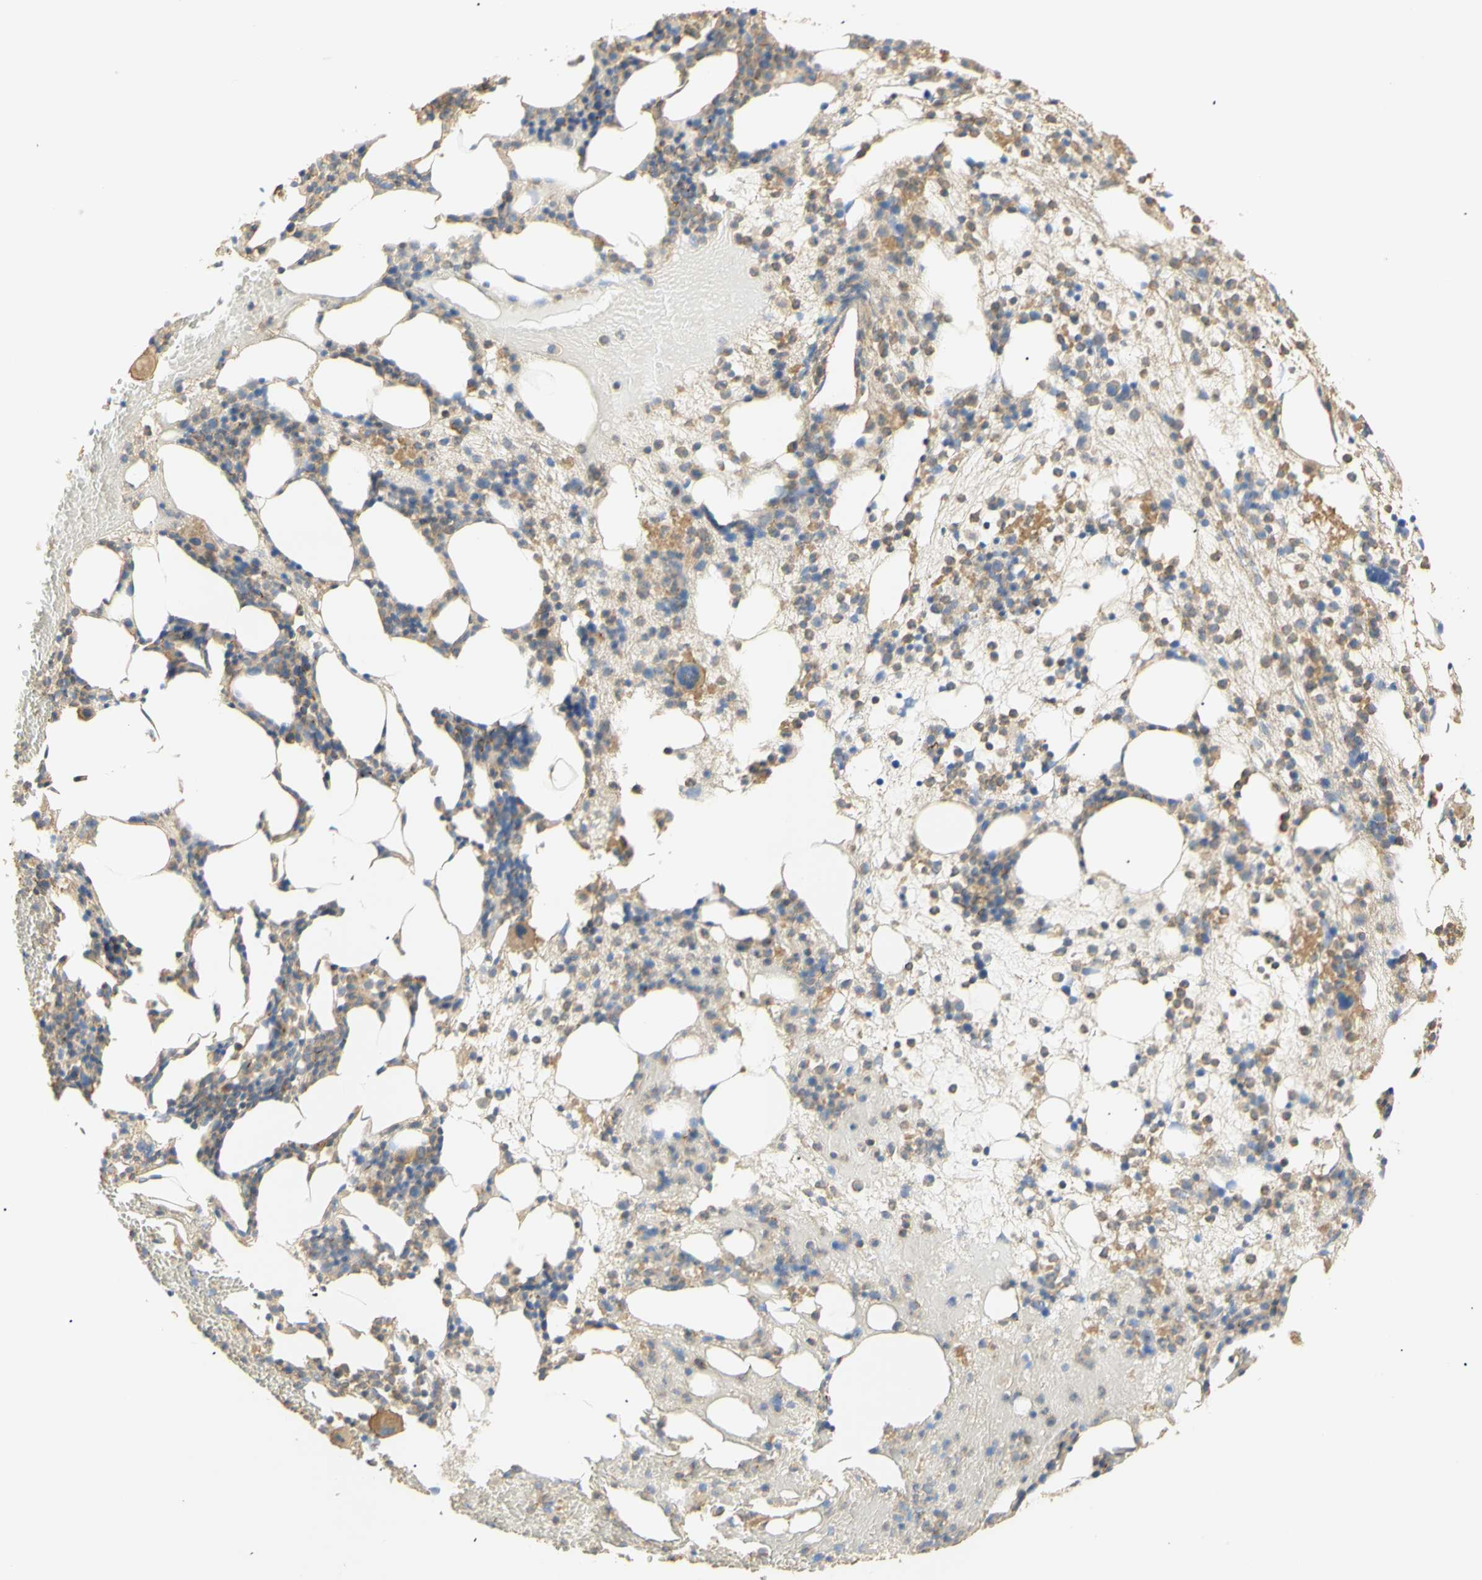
{"staining": {"intensity": "weak", "quantity": "25%-75%", "location": "cytoplasmic/membranous"}, "tissue": "bone marrow", "cell_type": "Hematopoietic cells", "image_type": "normal", "snomed": [{"axis": "morphology", "description": "Normal tissue, NOS"}, {"axis": "morphology", "description": "Inflammation, NOS"}, {"axis": "topography", "description": "Bone marrow"}], "caption": "DAB immunohistochemical staining of benign human bone marrow exhibits weak cytoplasmic/membranous protein expression in approximately 25%-75% of hematopoietic cells. (IHC, brightfield microscopy, high magnification).", "gene": "KCNE4", "patient": {"sex": "female", "age": 79}}